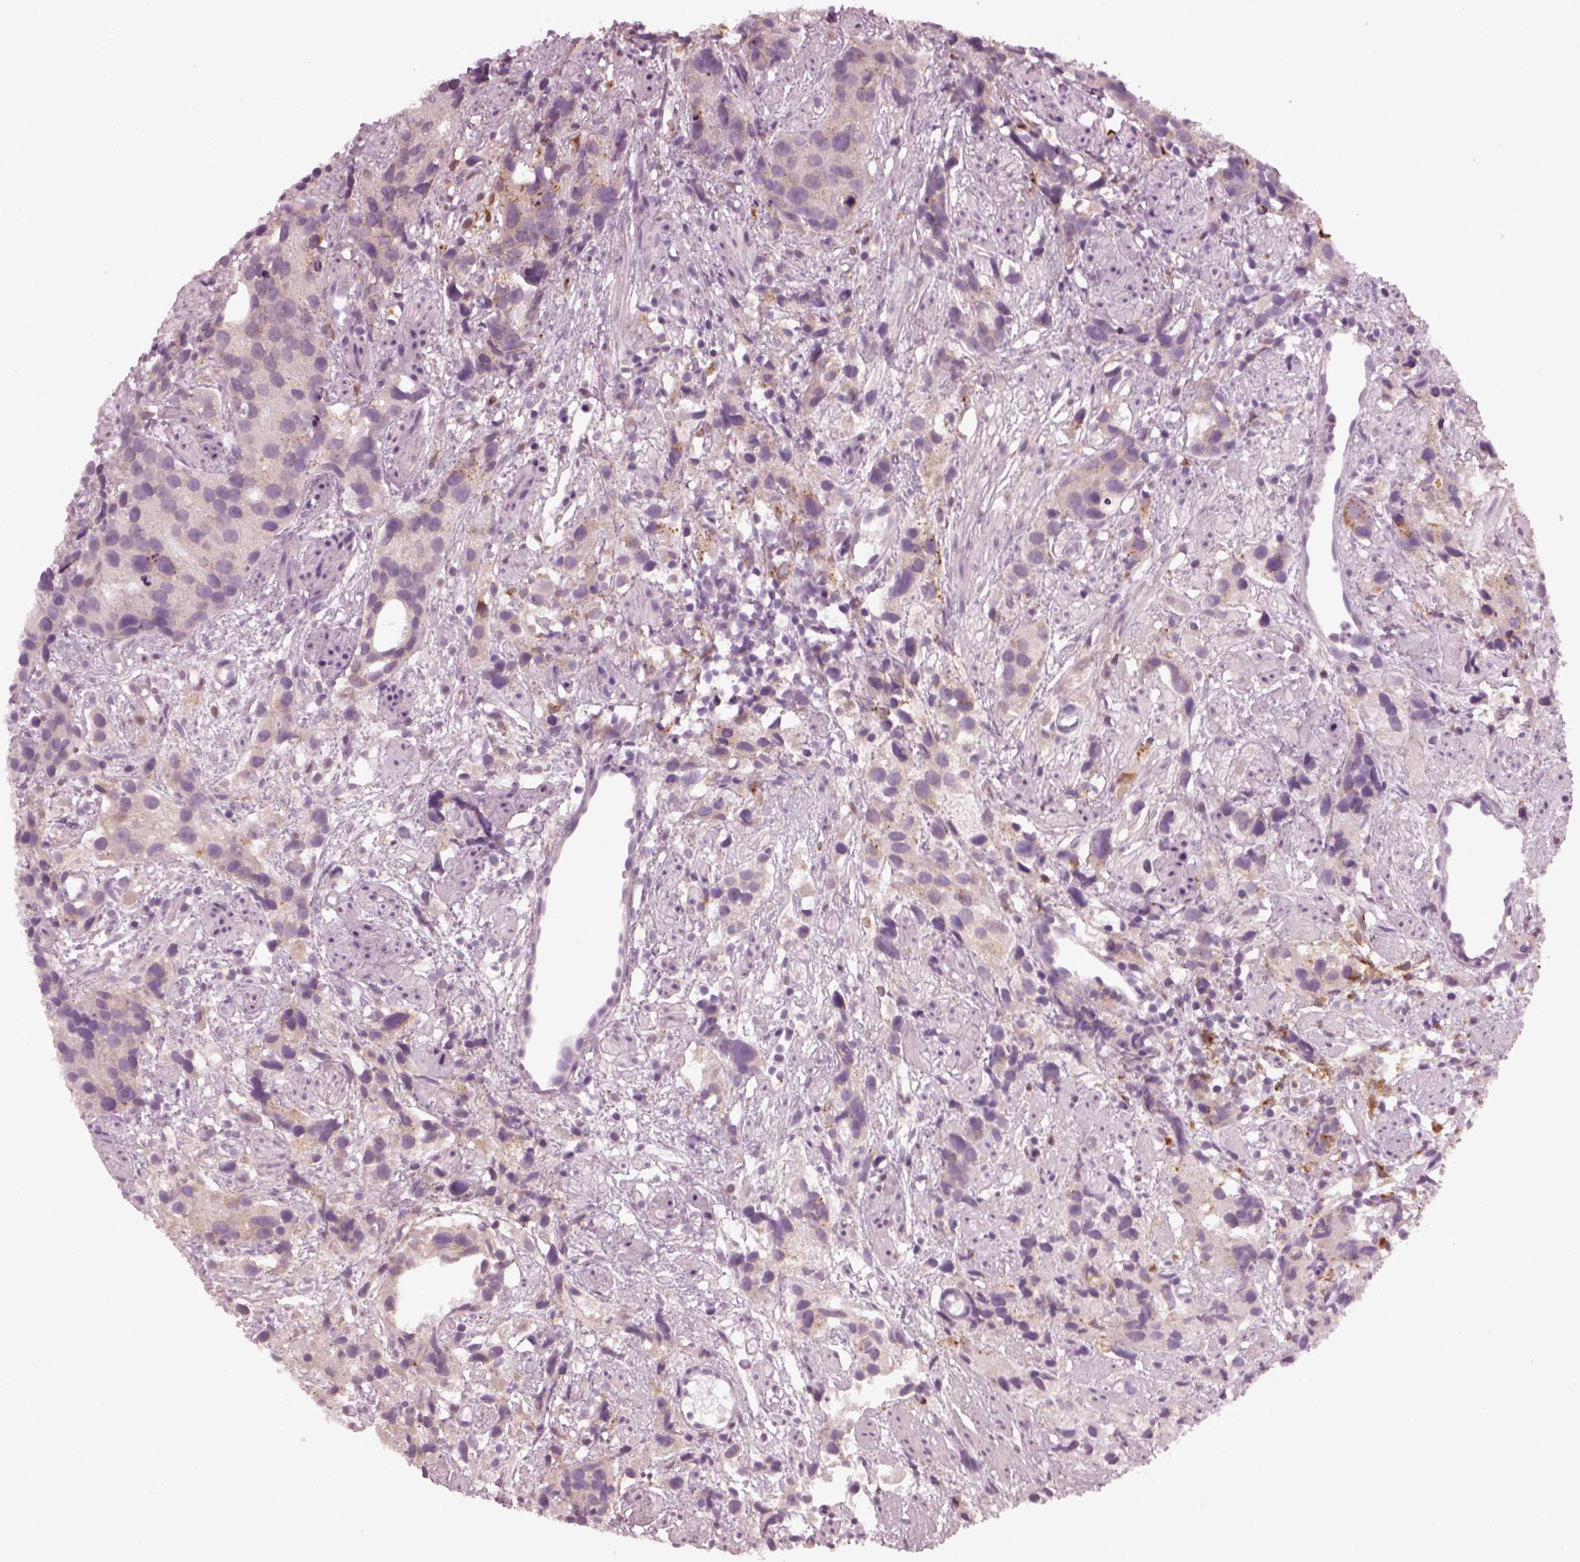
{"staining": {"intensity": "weak", "quantity": ">75%", "location": "cytoplasmic/membranous"}, "tissue": "prostate cancer", "cell_type": "Tumor cells", "image_type": "cancer", "snomed": [{"axis": "morphology", "description": "Adenocarcinoma, High grade"}, {"axis": "topography", "description": "Prostate"}], "caption": "The immunohistochemical stain highlights weak cytoplasmic/membranous expression in tumor cells of prostate cancer (high-grade adenocarcinoma) tissue. (Brightfield microscopy of DAB IHC at high magnification).", "gene": "TMEM231", "patient": {"sex": "male", "age": 68}}